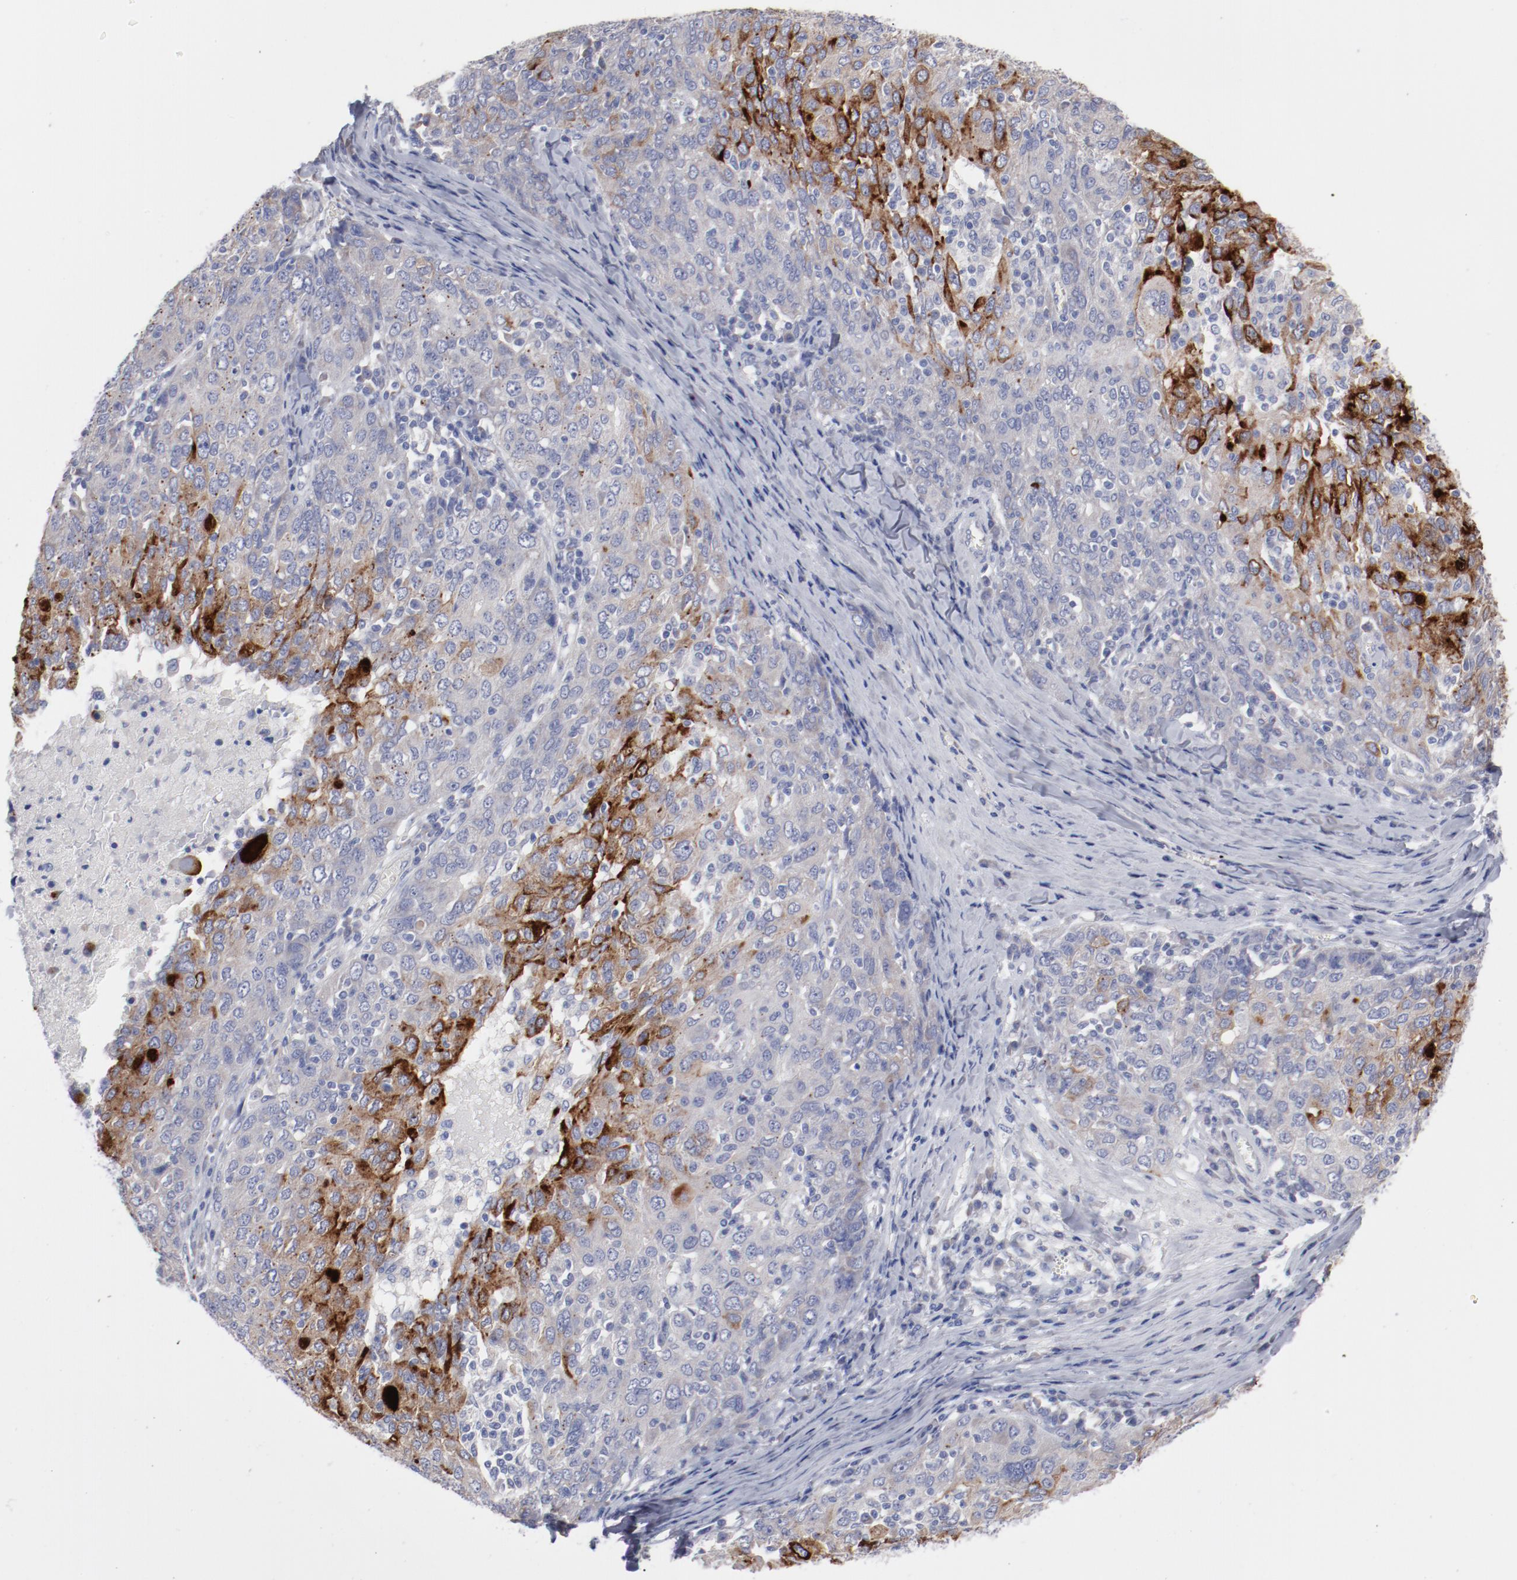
{"staining": {"intensity": "strong", "quantity": "<25%", "location": "cytoplasmic/membranous"}, "tissue": "ovarian cancer", "cell_type": "Tumor cells", "image_type": "cancer", "snomed": [{"axis": "morphology", "description": "Carcinoma, endometroid"}, {"axis": "topography", "description": "Ovary"}], "caption": "Approximately <25% of tumor cells in human ovarian cancer demonstrate strong cytoplasmic/membranous protein expression as visualized by brown immunohistochemical staining.", "gene": "CPE", "patient": {"sex": "female", "age": 50}}